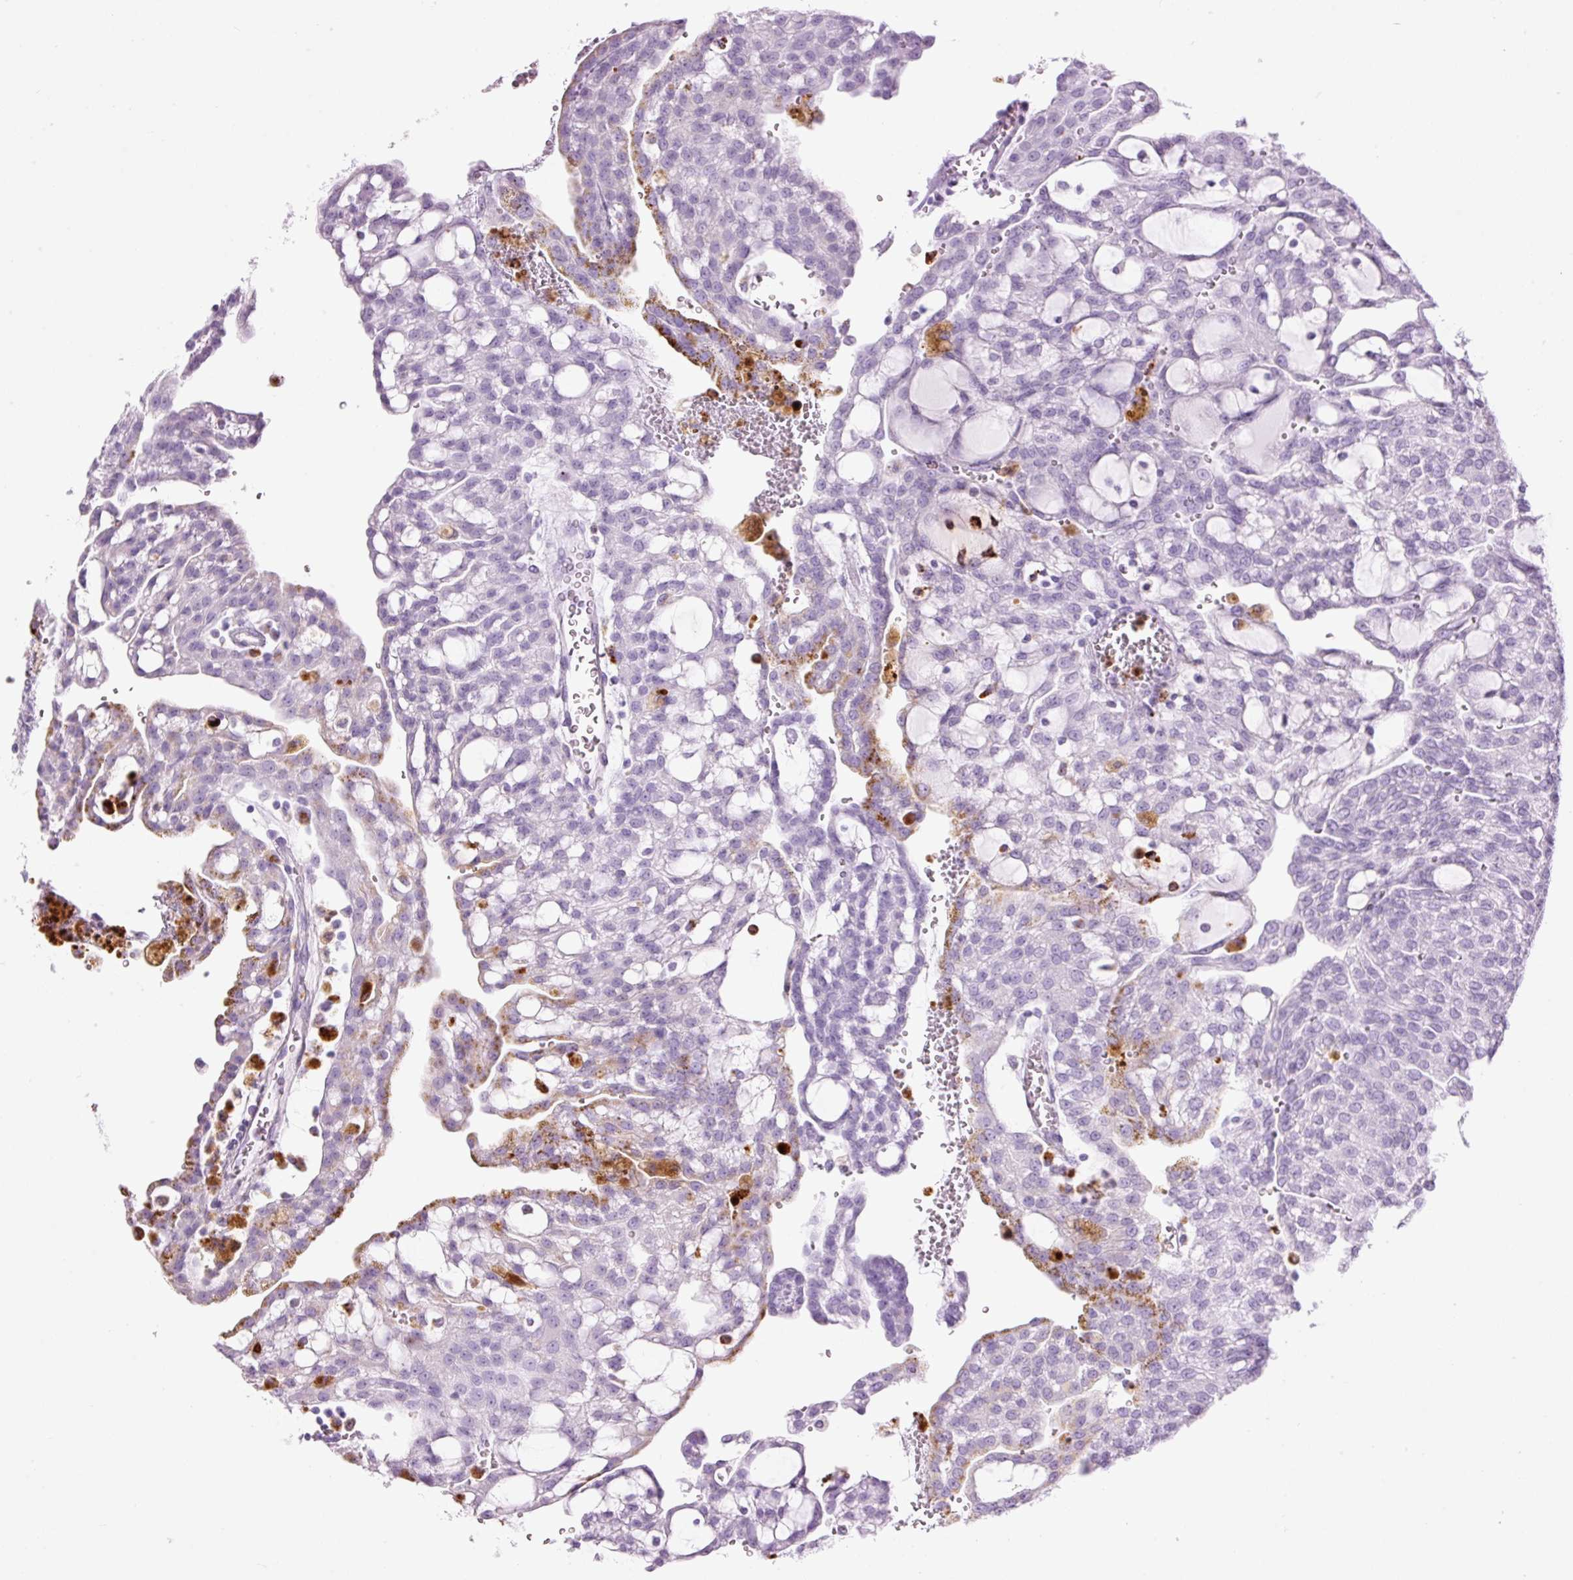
{"staining": {"intensity": "moderate", "quantity": "<25%", "location": "cytoplasmic/membranous"}, "tissue": "renal cancer", "cell_type": "Tumor cells", "image_type": "cancer", "snomed": [{"axis": "morphology", "description": "Adenocarcinoma, NOS"}, {"axis": "topography", "description": "Kidney"}], "caption": "DAB (3,3'-diaminobenzidine) immunohistochemical staining of renal cancer shows moderate cytoplasmic/membranous protein expression in about <25% of tumor cells.", "gene": "LYZ", "patient": {"sex": "male", "age": 63}}